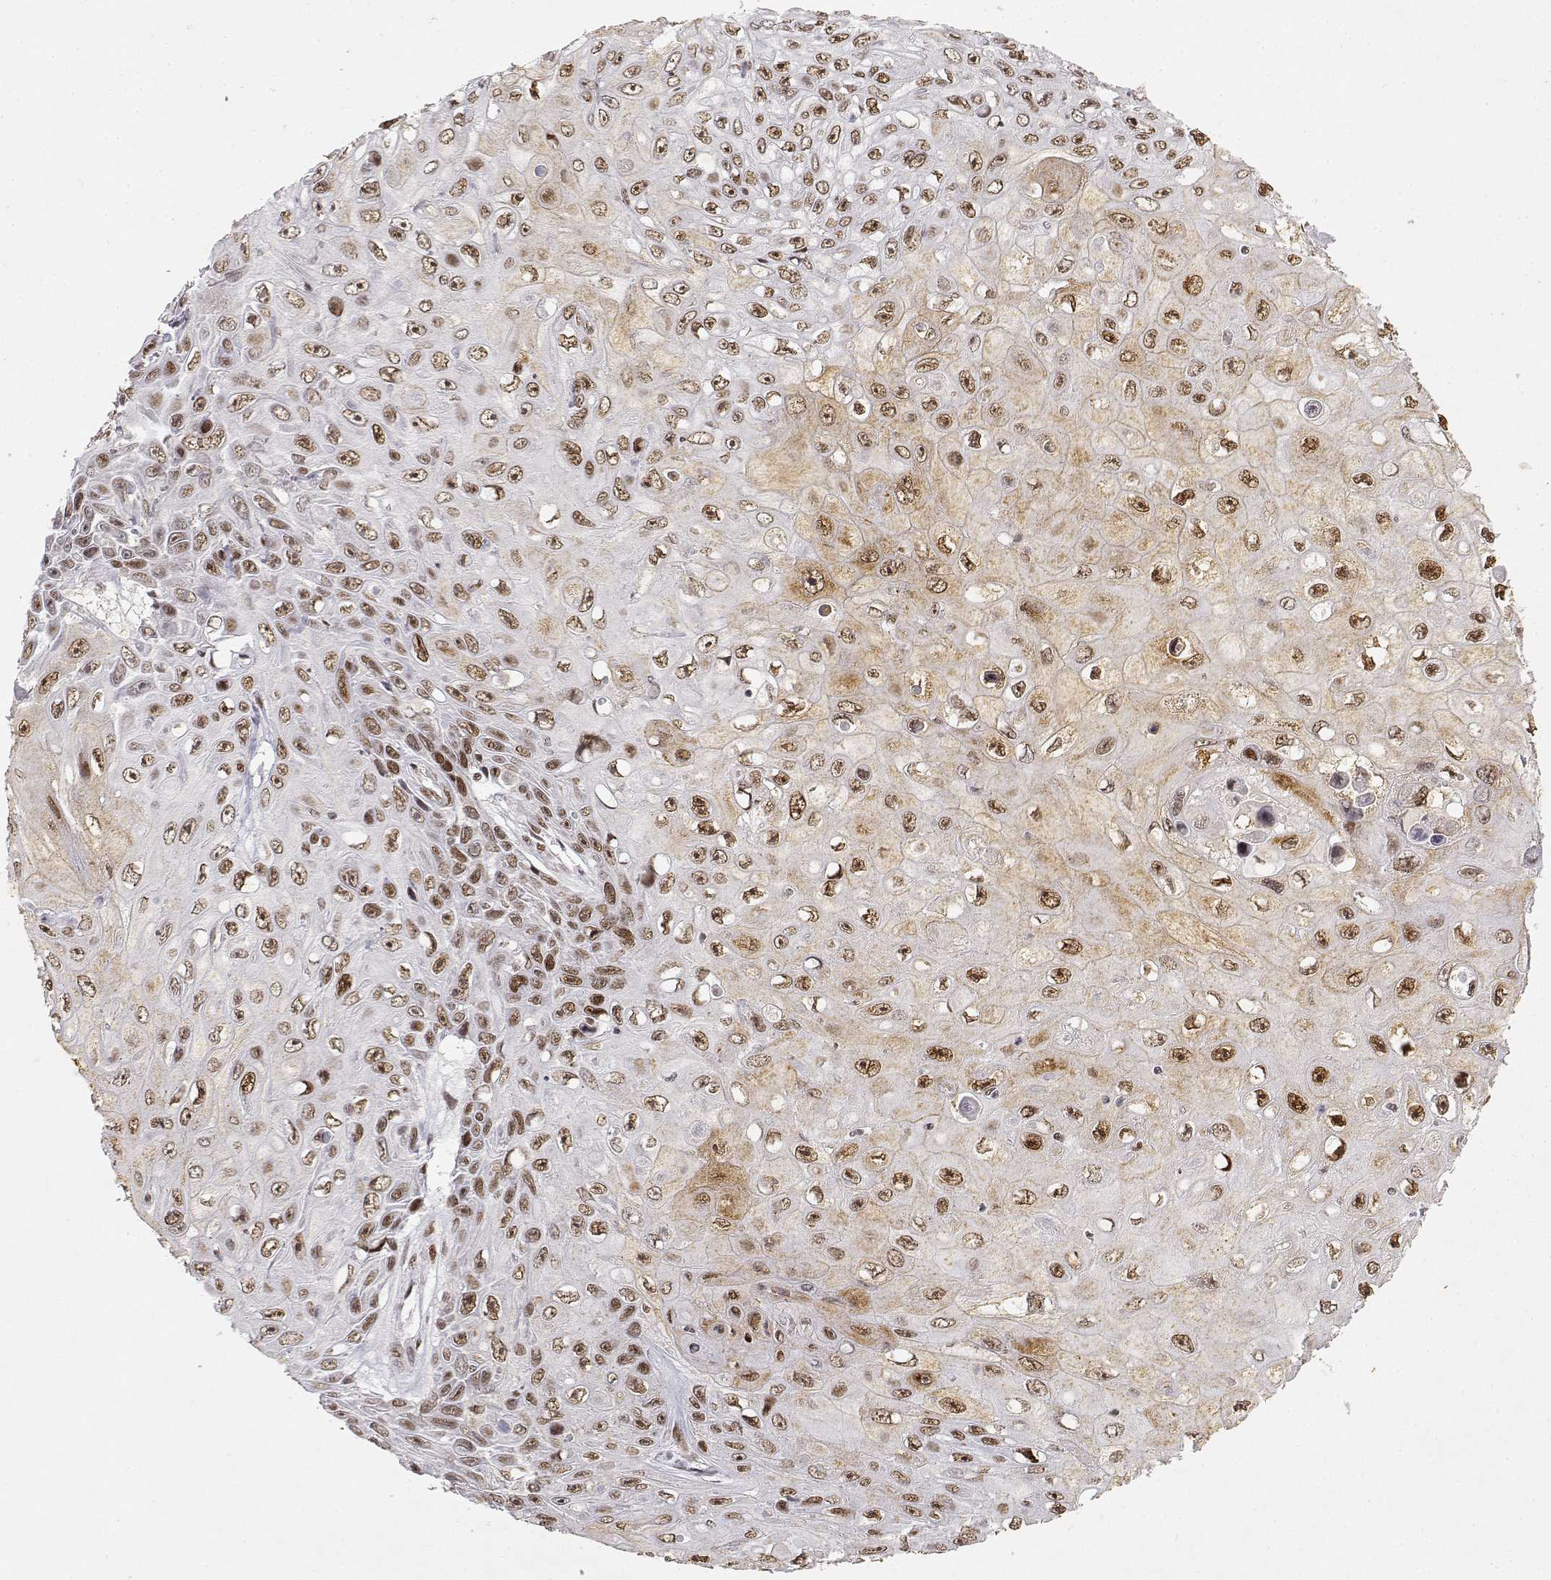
{"staining": {"intensity": "moderate", "quantity": ">75%", "location": "nuclear"}, "tissue": "skin cancer", "cell_type": "Tumor cells", "image_type": "cancer", "snomed": [{"axis": "morphology", "description": "Squamous cell carcinoma, NOS"}, {"axis": "topography", "description": "Skin"}], "caption": "Skin squamous cell carcinoma stained with a brown dye exhibits moderate nuclear positive expression in about >75% of tumor cells.", "gene": "RSF1", "patient": {"sex": "male", "age": 82}}